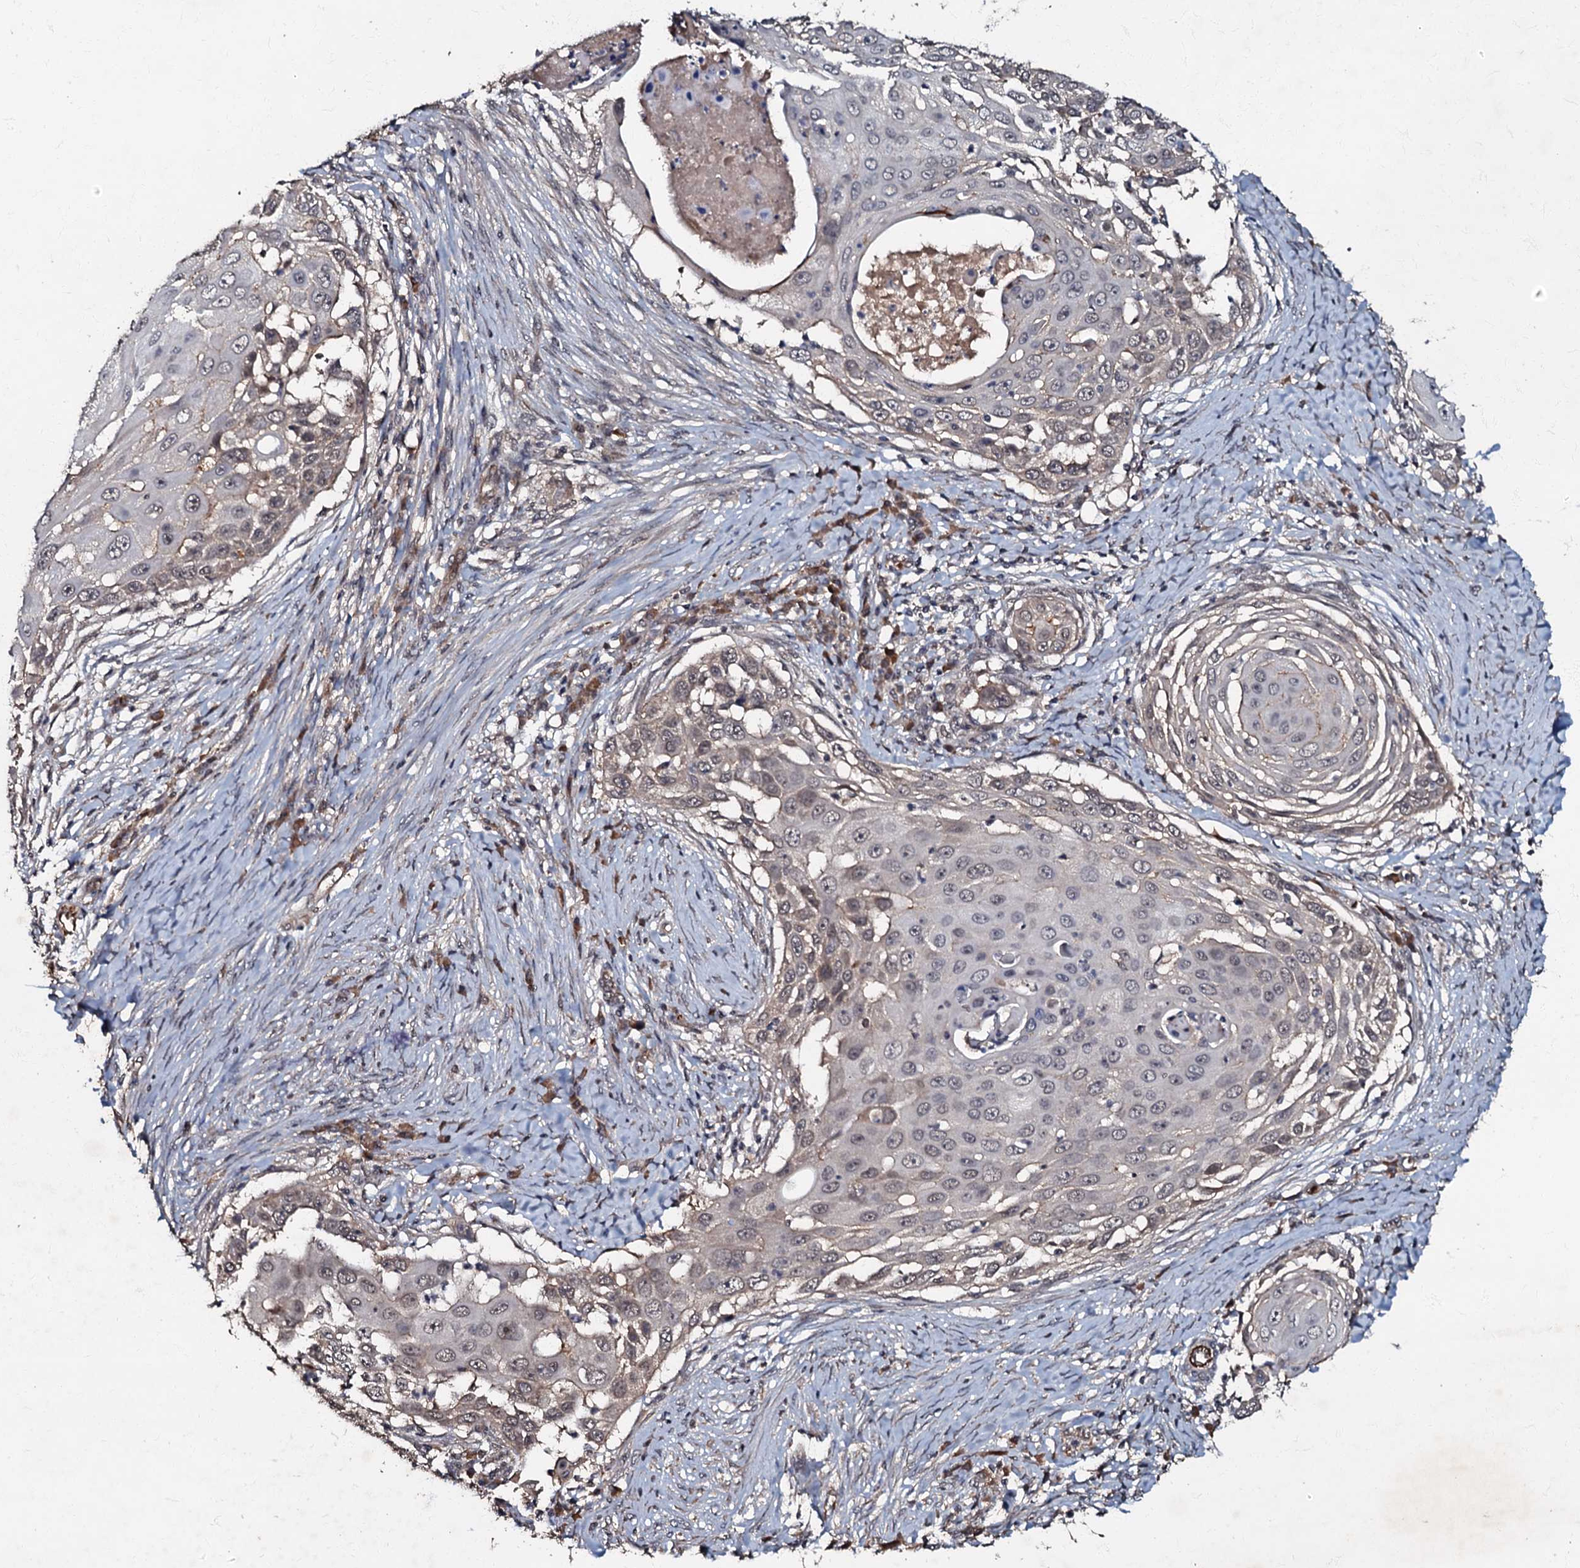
{"staining": {"intensity": "negative", "quantity": "none", "location": "none"}, "tissue": "skin cancer", "cell_type": "Tumor cells", "image_type": "cancer", "snomed": [{"axis": "morphology", "description": "Squamous cell carcinoma, NOS"}, {"axis": "topography", "description": "Skin"}], "caption": "The histopathology image demonstrates no staining of tumor cells in skin cancer.", "gene": "MANSC4", "patient": {"sex": "female", "age": 44}}